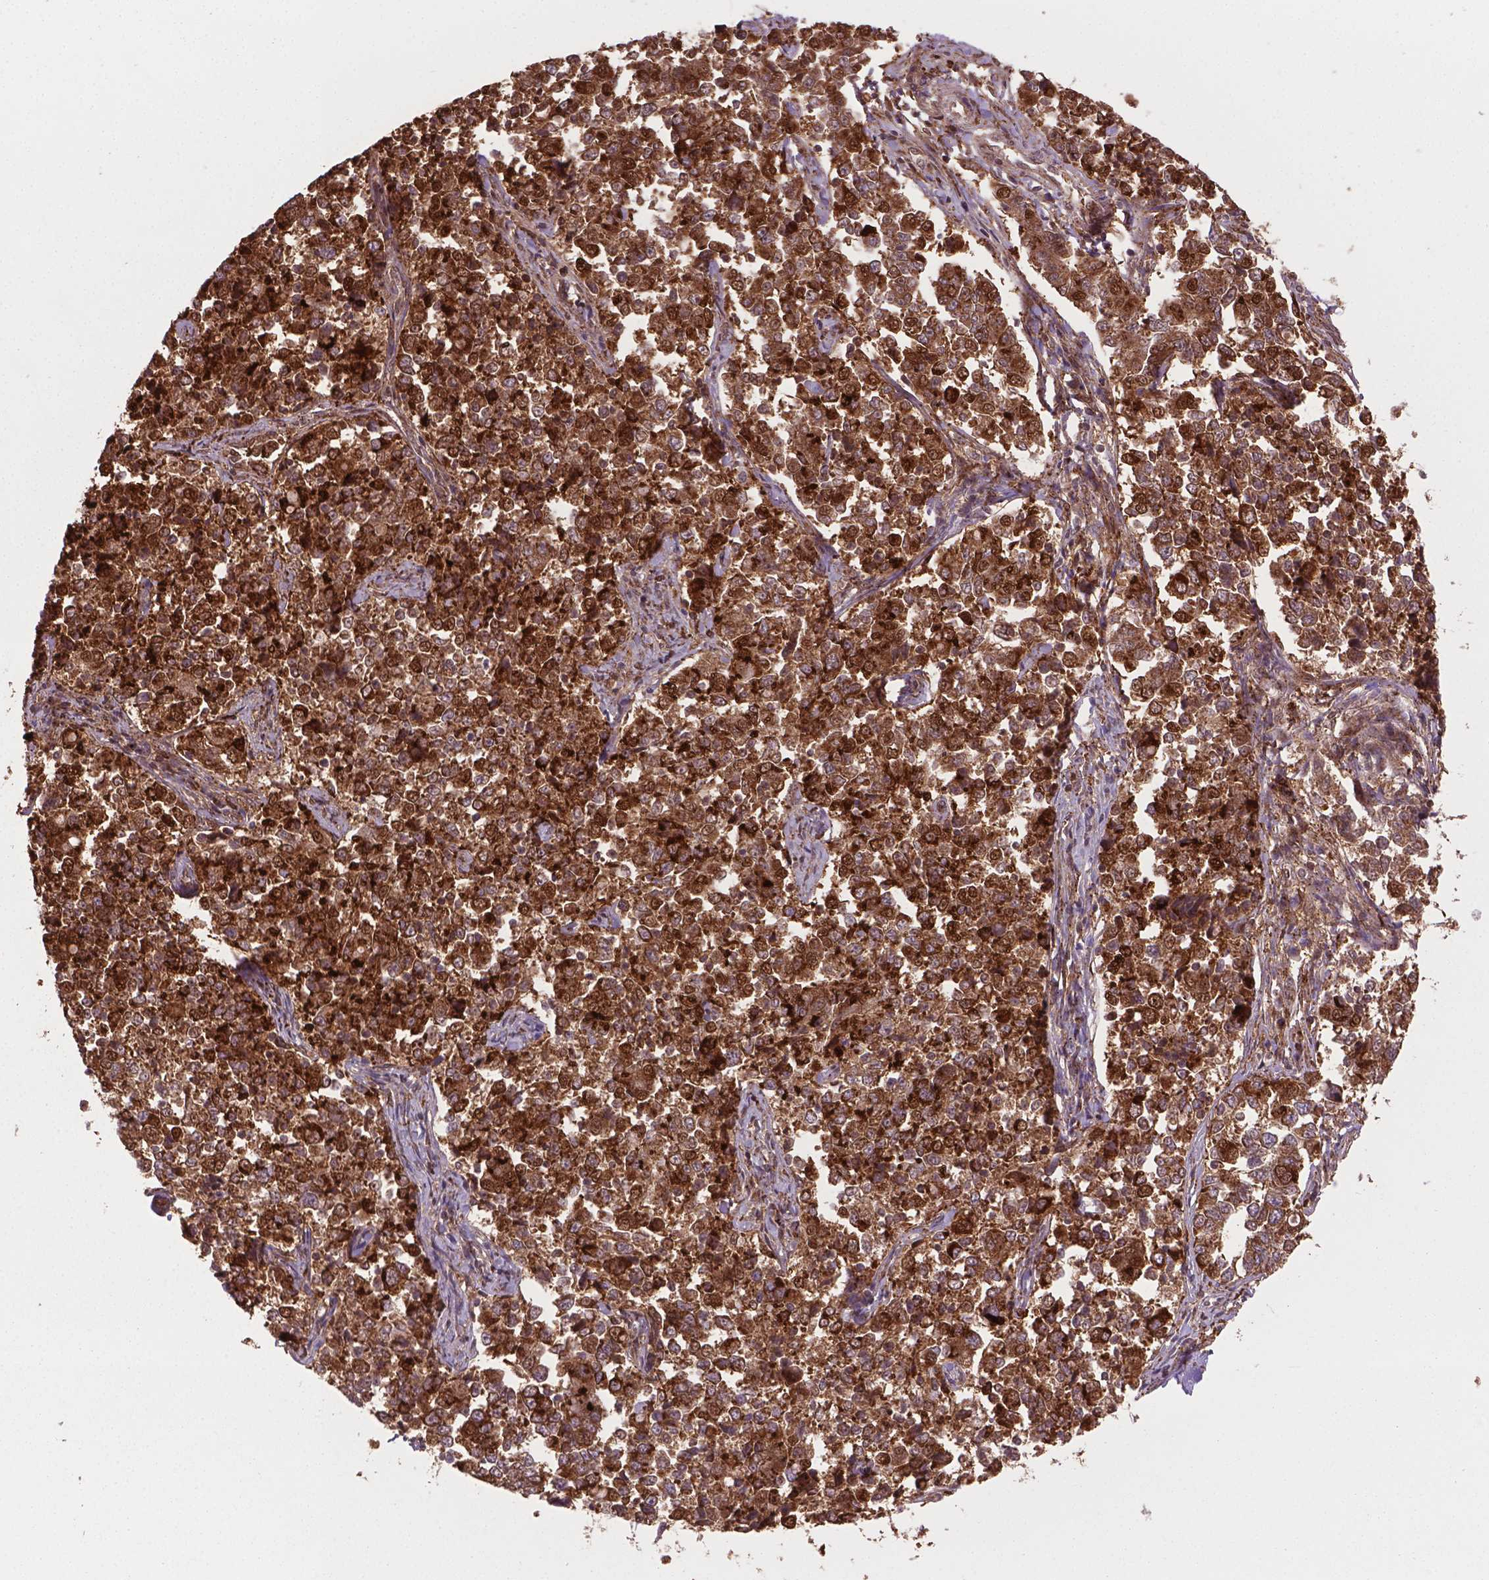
{"staining": {"intensity": "moderate", "quantity": ">75%", "location": "cytoplasmic/membranous,nuclear"}, "tissue": "endometrial cancer", "cell_type": "Tumor cells", "image_type": "cancer", "snomed": [{"axis": "morphology", "description": "Adenocarcinoma, NOS"}, {"axis": "topography", "description": "Endometrium"}], "caption": "IHC of endometrial cancer (adenocarcinoma) demonstrates medium levels of moderate cytoplasmic/membranous and nuclear staining in about >75% of tumor cells. The protein of interest is stained brown, and the nuclei are stained in blue (DAB IHC with brightfield microscopy, high magnification).", "gene": "PLIN3", "patient": {"sex": "female", "age": 43}}